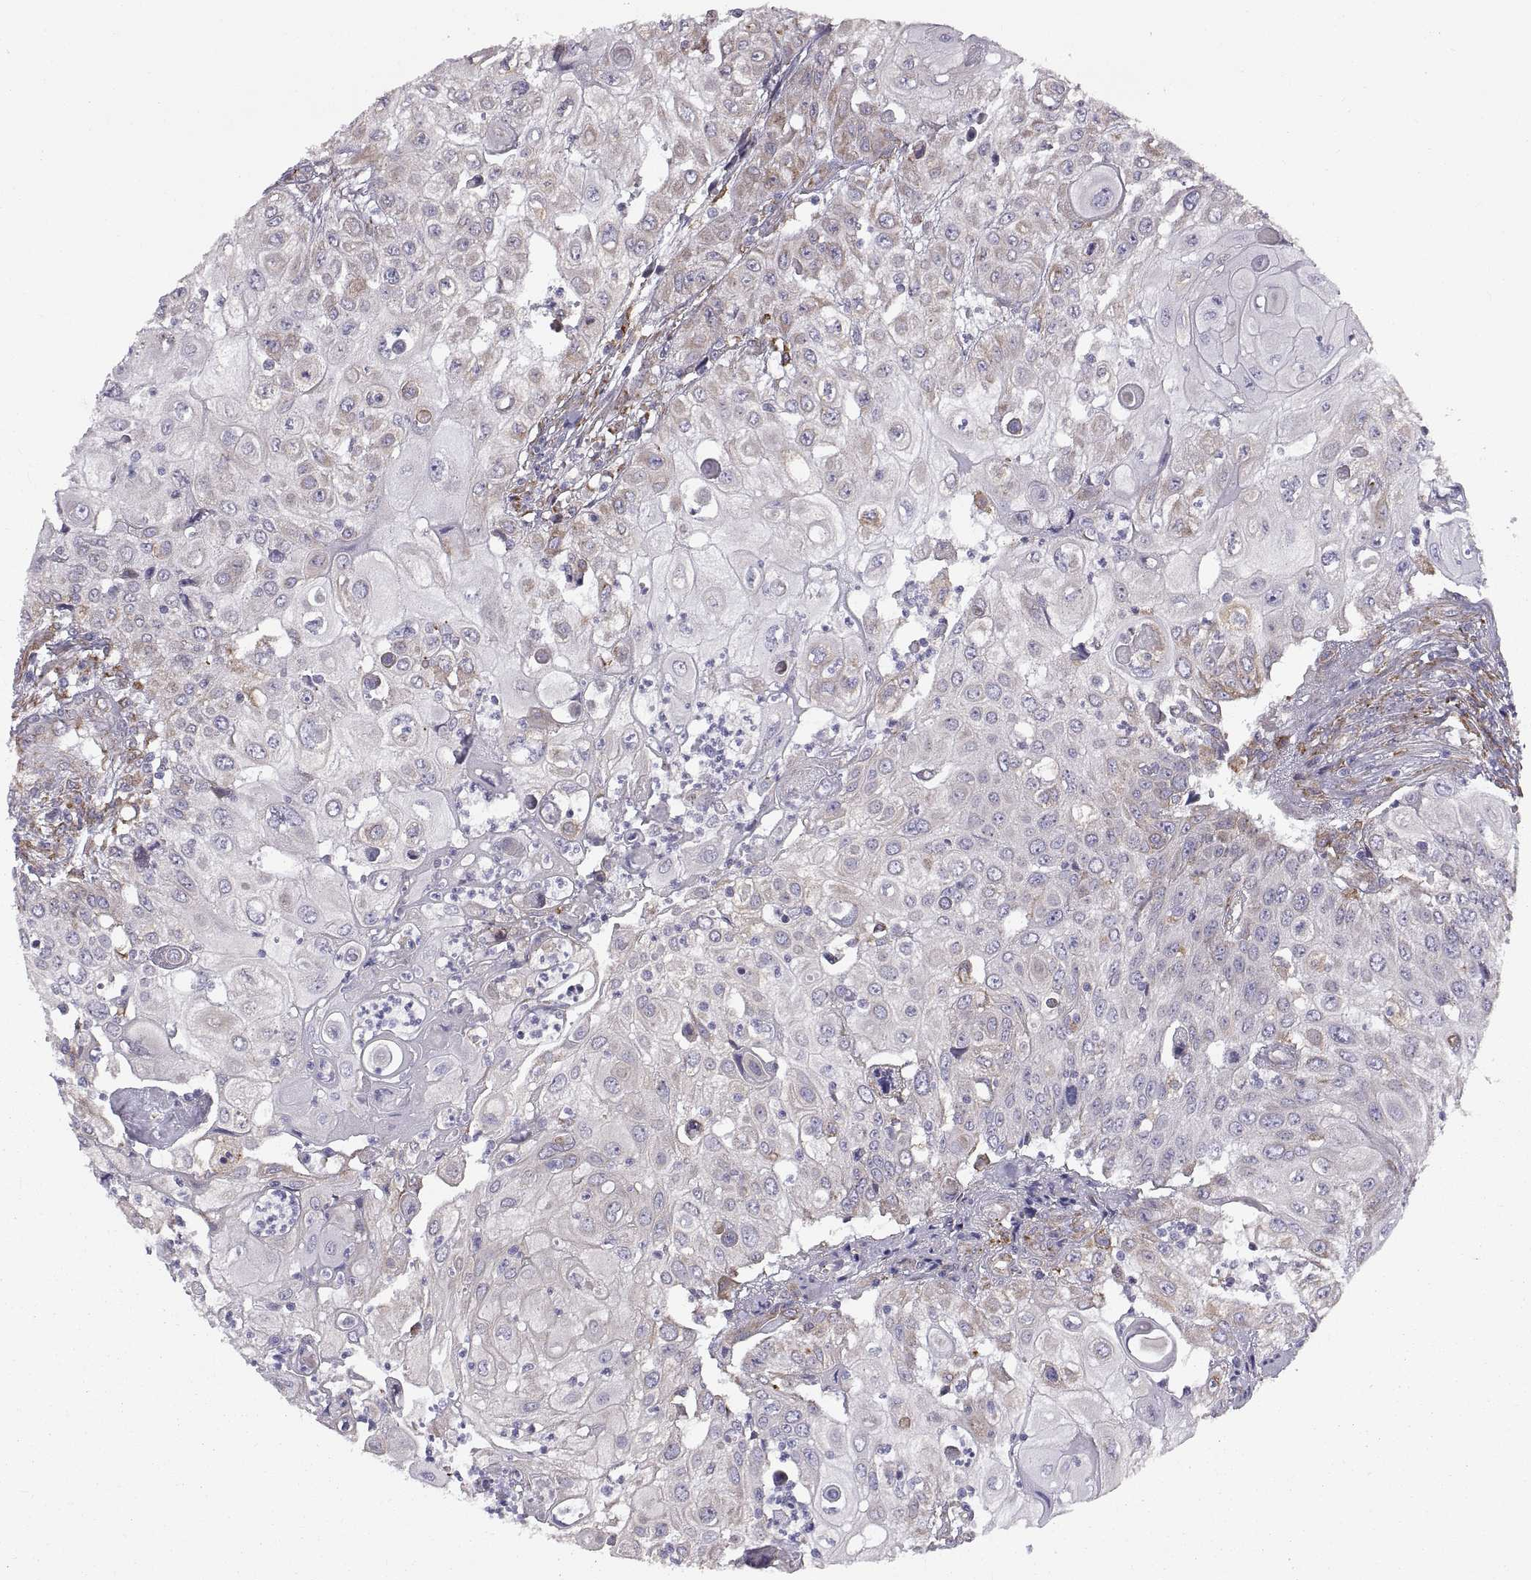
{"staining": {"intensity": "moderate", "quantity": "<25%", "location": "cytoplasmic/membranous"}, "tissue": "urothelial cancer", "cell_type": "Tumor cells", "image_type": "cancer", "snomed": [{"axis": "morphology", "description": "Urothelial carcinoma, High grade"}, {"axis": "topography", "description": "Urinary bladder"}], "caption": "DAB immunohistochemical staining of human urothelial cancer exhibits moderate cytoplasmic/membranous protein positivity in approximately <25% of tumor cells.", "gene": "PLEKHB2", "patient": {"sex": "female", "age": 79}}